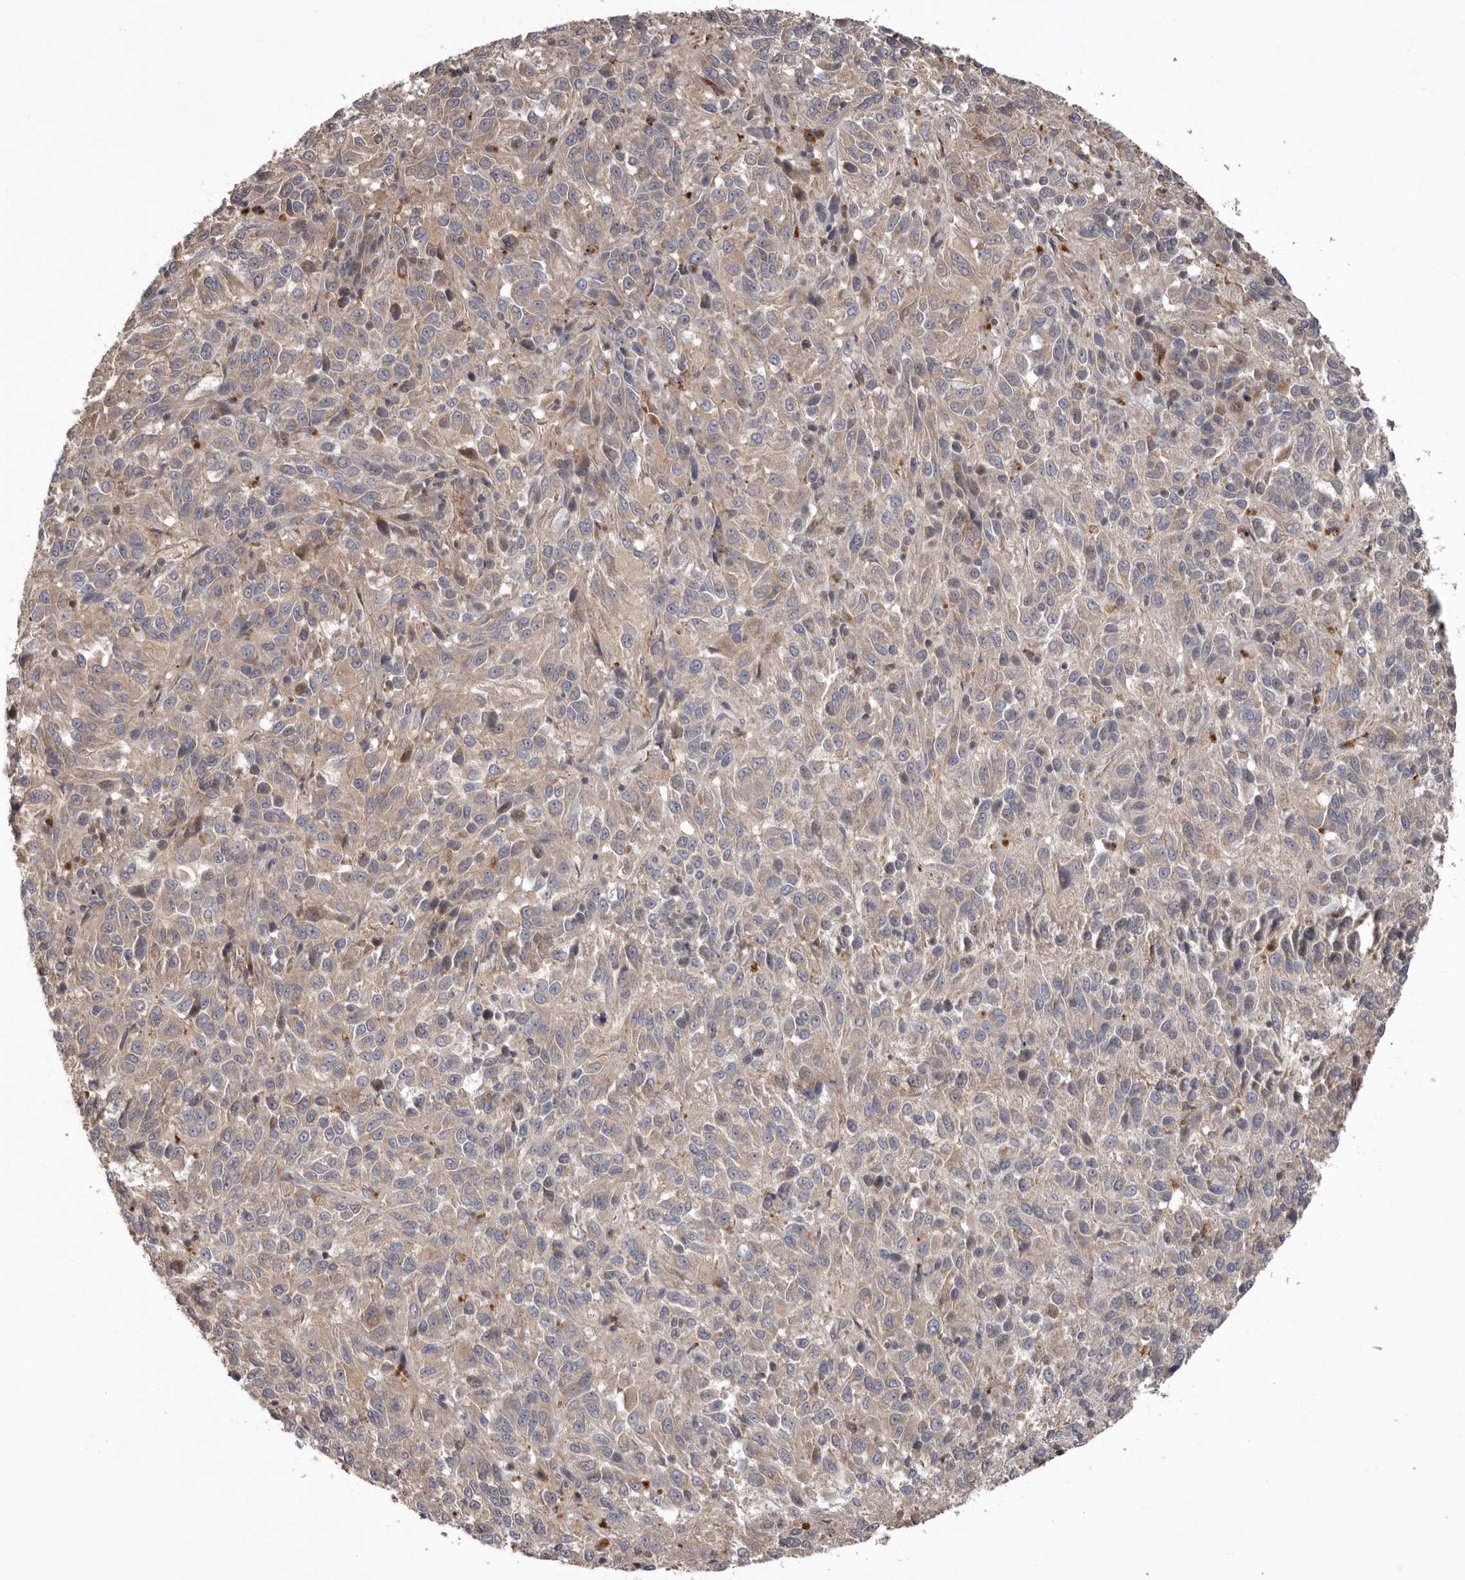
{"staining": {"intensity": "negative", "quantity": "none", "location": "none"}, "tissue": "melanoma", "cell_type": "Tumor cells", "image_type": "cancer", "snomed": [{"axis": "morphology", "description": "Malignant melanoma, Metastatic site"}, {"axis": "topography", "description": "Lung"}], "caption": "Malignant melanoma (metastatic site) was stained to show a protein in brown. There is no significant positivity in tumor cells.", "gene": "WDR47", "patient": {"sex": "male", "age": 64}}